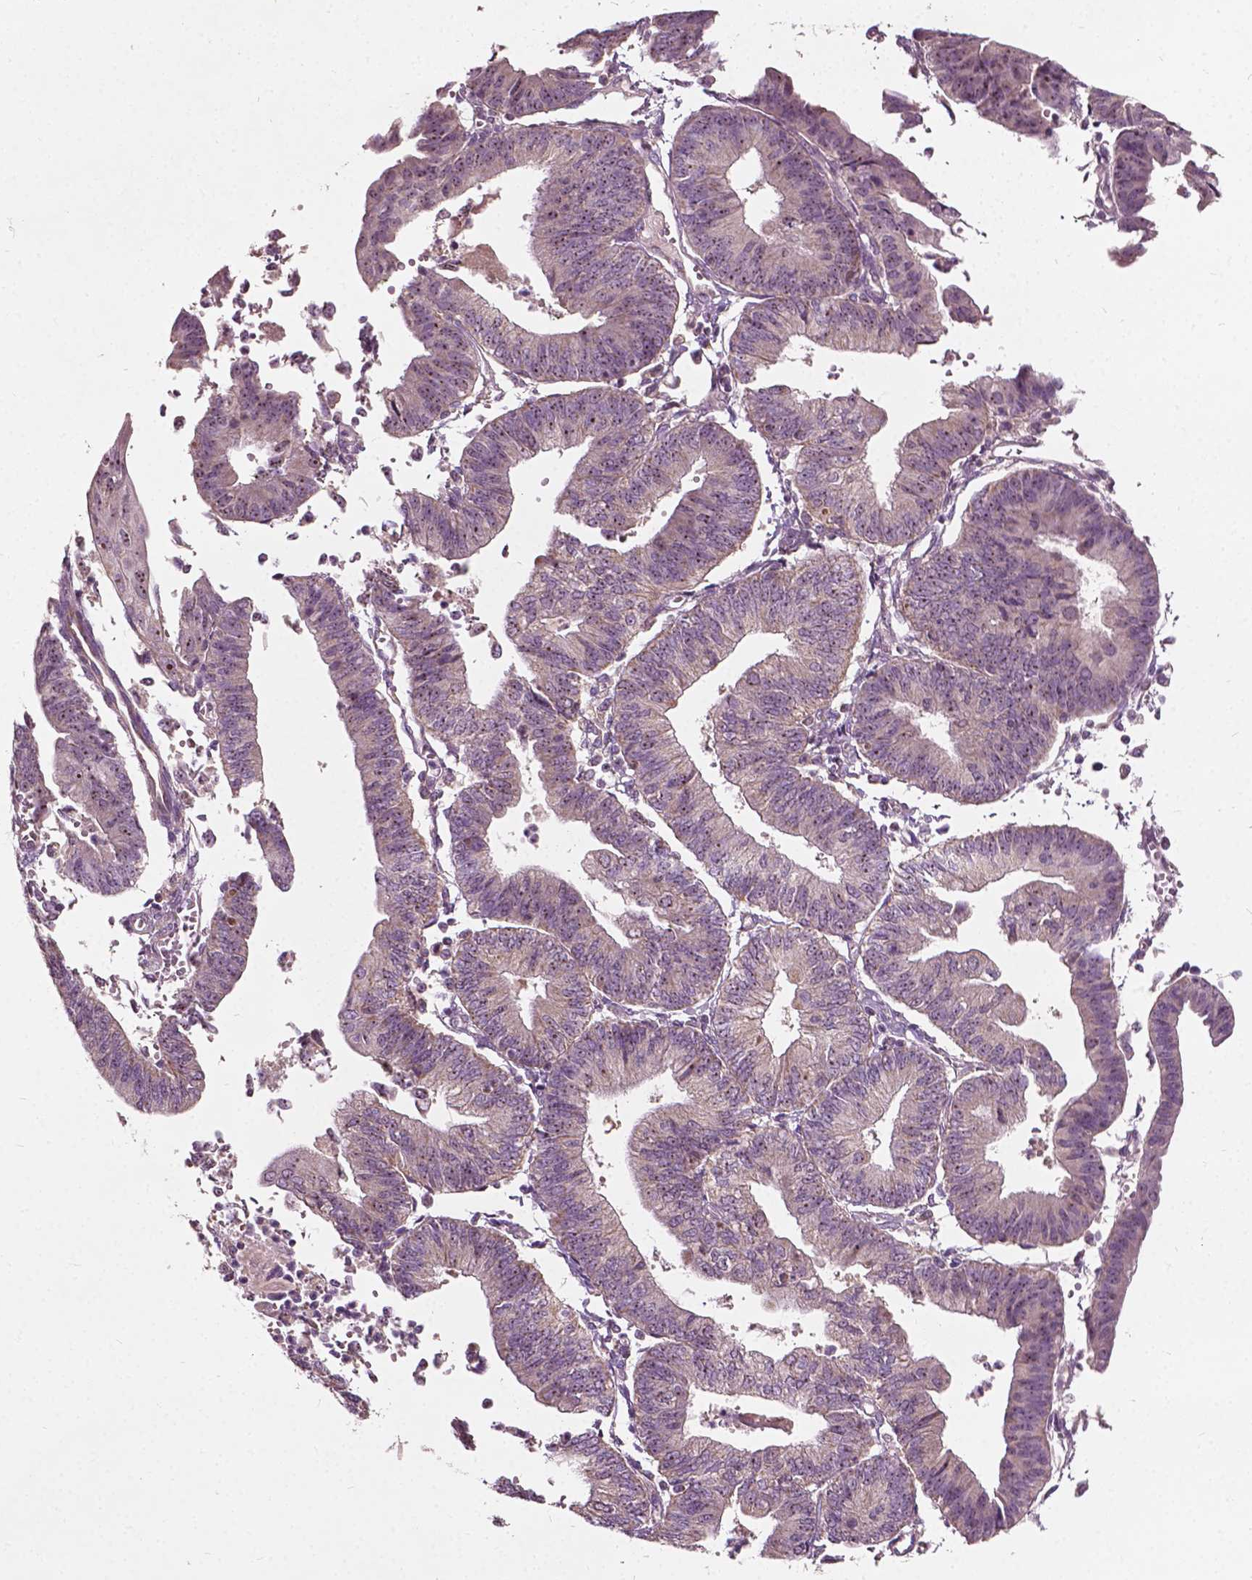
{"staining": {"intensity": "weak", "quantity": "<25%", "location": "cytoplasmic/membranous"}, "tissue": "endometrial cancer", "cell_type": "Tumor cells", "image_type": "cancer", "snomed": [{"axis": "morphology", "description": "Adenocarcinoma, NOS"}, {"axis": "topography", "description": "Endometrium"}], "caption": "There is no significant positivity in tumor cells of adenocarcinoma (endometrial). (Stains: DAB immunohistochemistry with hematoxylin counter stain, Microscopy: brightfield microscopy at high magnification).", "gene": "ODF3L2", "patient": {"sex": "female", "age": 65}}